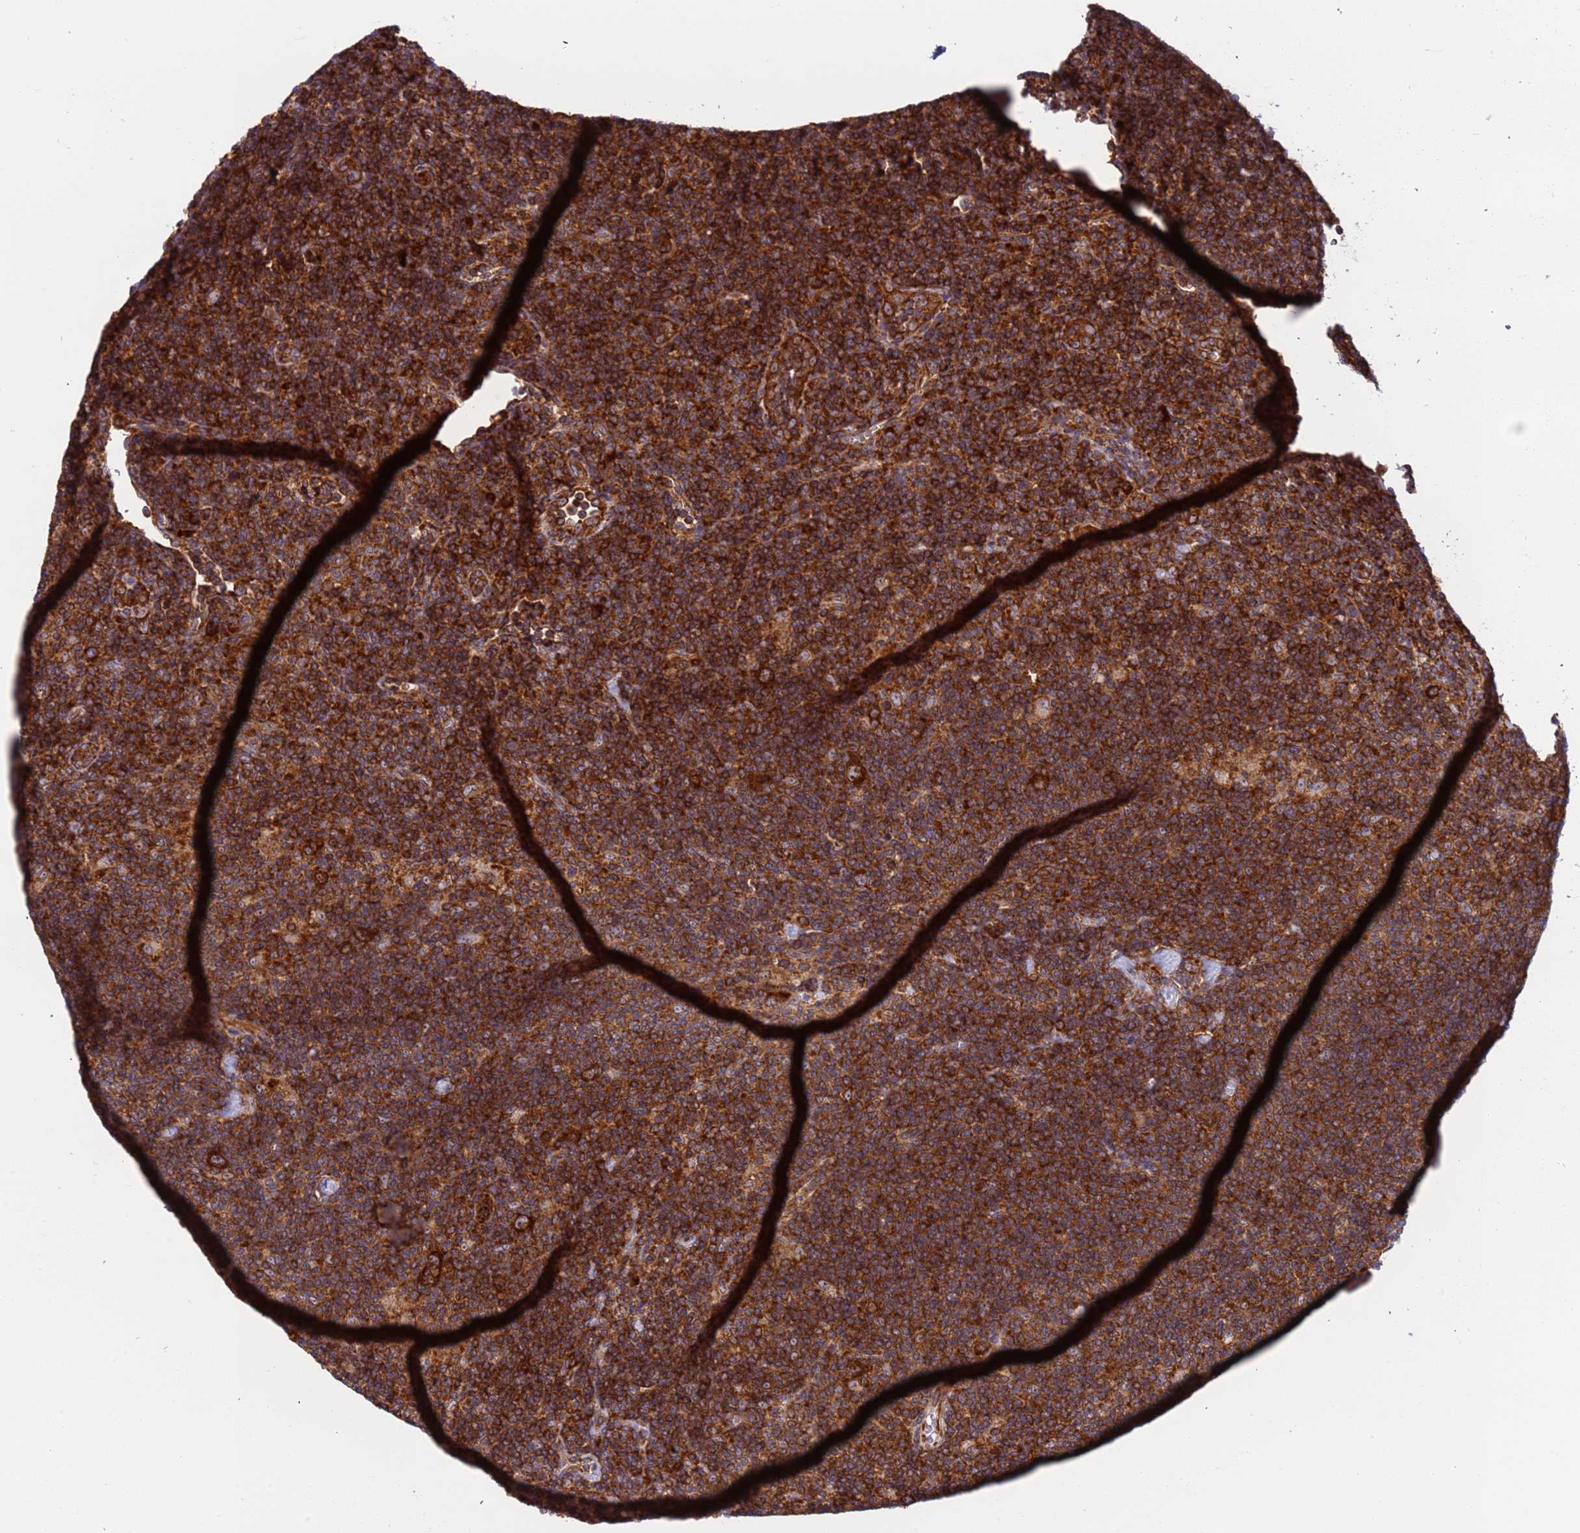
{"staining": {"intensity": "strong", "quantity": ">75%", "location": "cytoplasmic/membranous"}, "tissue": "lymphoma", "cell_type": "Tumor cells", "image_type": "cancer", "snomed": [{"axis": "morphology", "description": "Hodgkin's disease, NOS"}, {"axis": "topography", "description": "Lymph node"}], "caption": "Immunohistochemical staining of human Hodgkin's disease demonstrates high levels of strong cytoplasmic/membranous protein staining in about >75% of tumor cells. Using DAB (brown) and hematoxylin (blue) stains, captured at high magnification using brightfield microscopy.", "gene": "RPL36", "patient": {"sex": "female", "age": 57}}